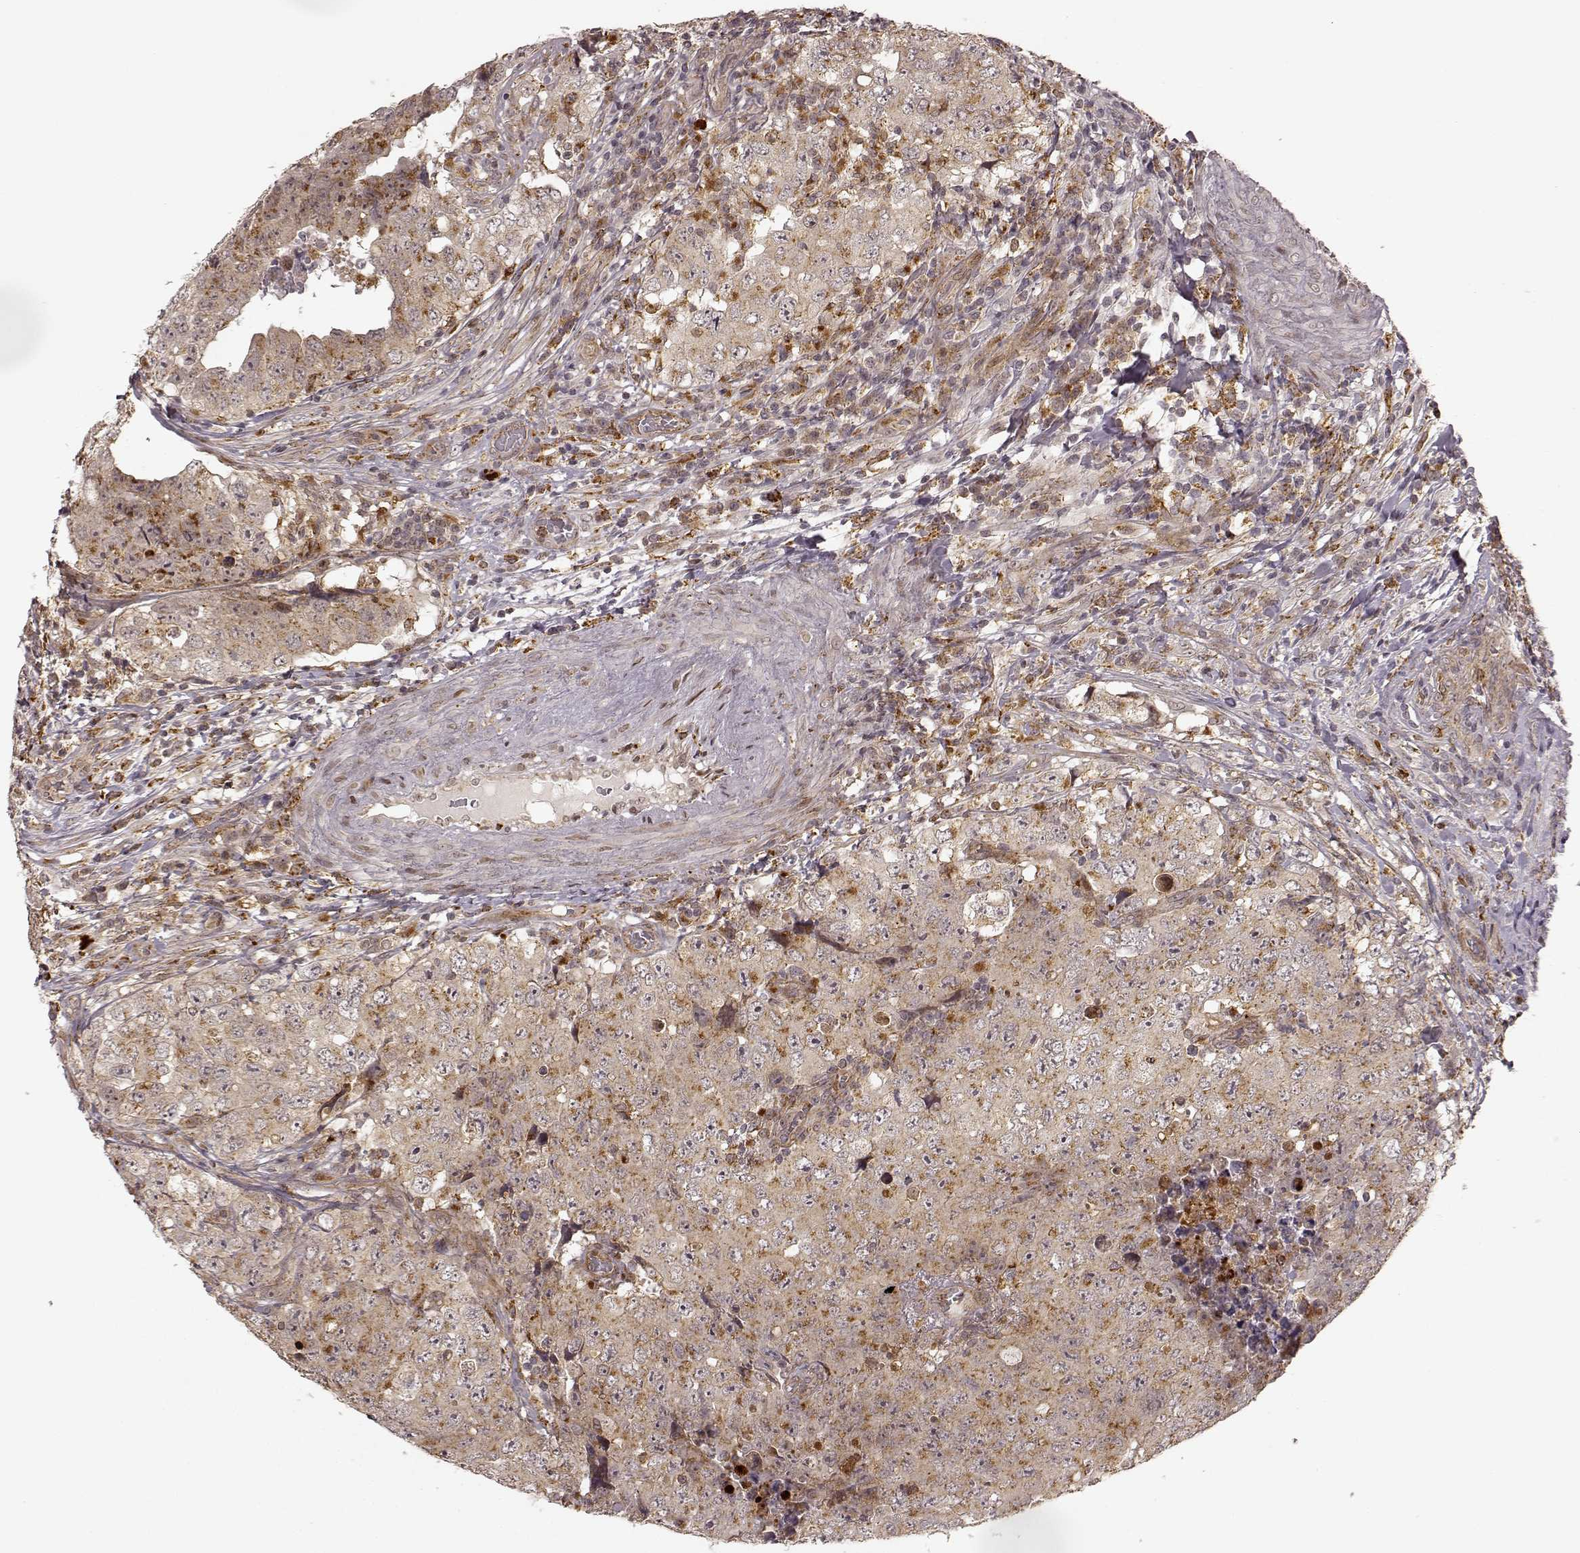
{"staining": {"intensity": "weak", "quantity": ">75%", "location": "cytoplasmic/membranous"}, "tissue": "testis cancer", "cell_type": "Tumor cells", "image_type": "cancer", "snomed": [{"axis": "morphology", "description": "Seminoma, NOS"}, {"axis": "topography", "description": "Testis"}], "caption": "Brown immunohistochemical staining in testis cancer (seminoma) reveals weak cytoplasmic/membranous expression in approximately >75% of tumor cells. The staining is performed using DAB brown chromogen to label protein expression. The nuclei are counter-stained blue using hematoxylin.", "gene": "SLC12A9", "patient": {"sex": "male", "age": 34}}